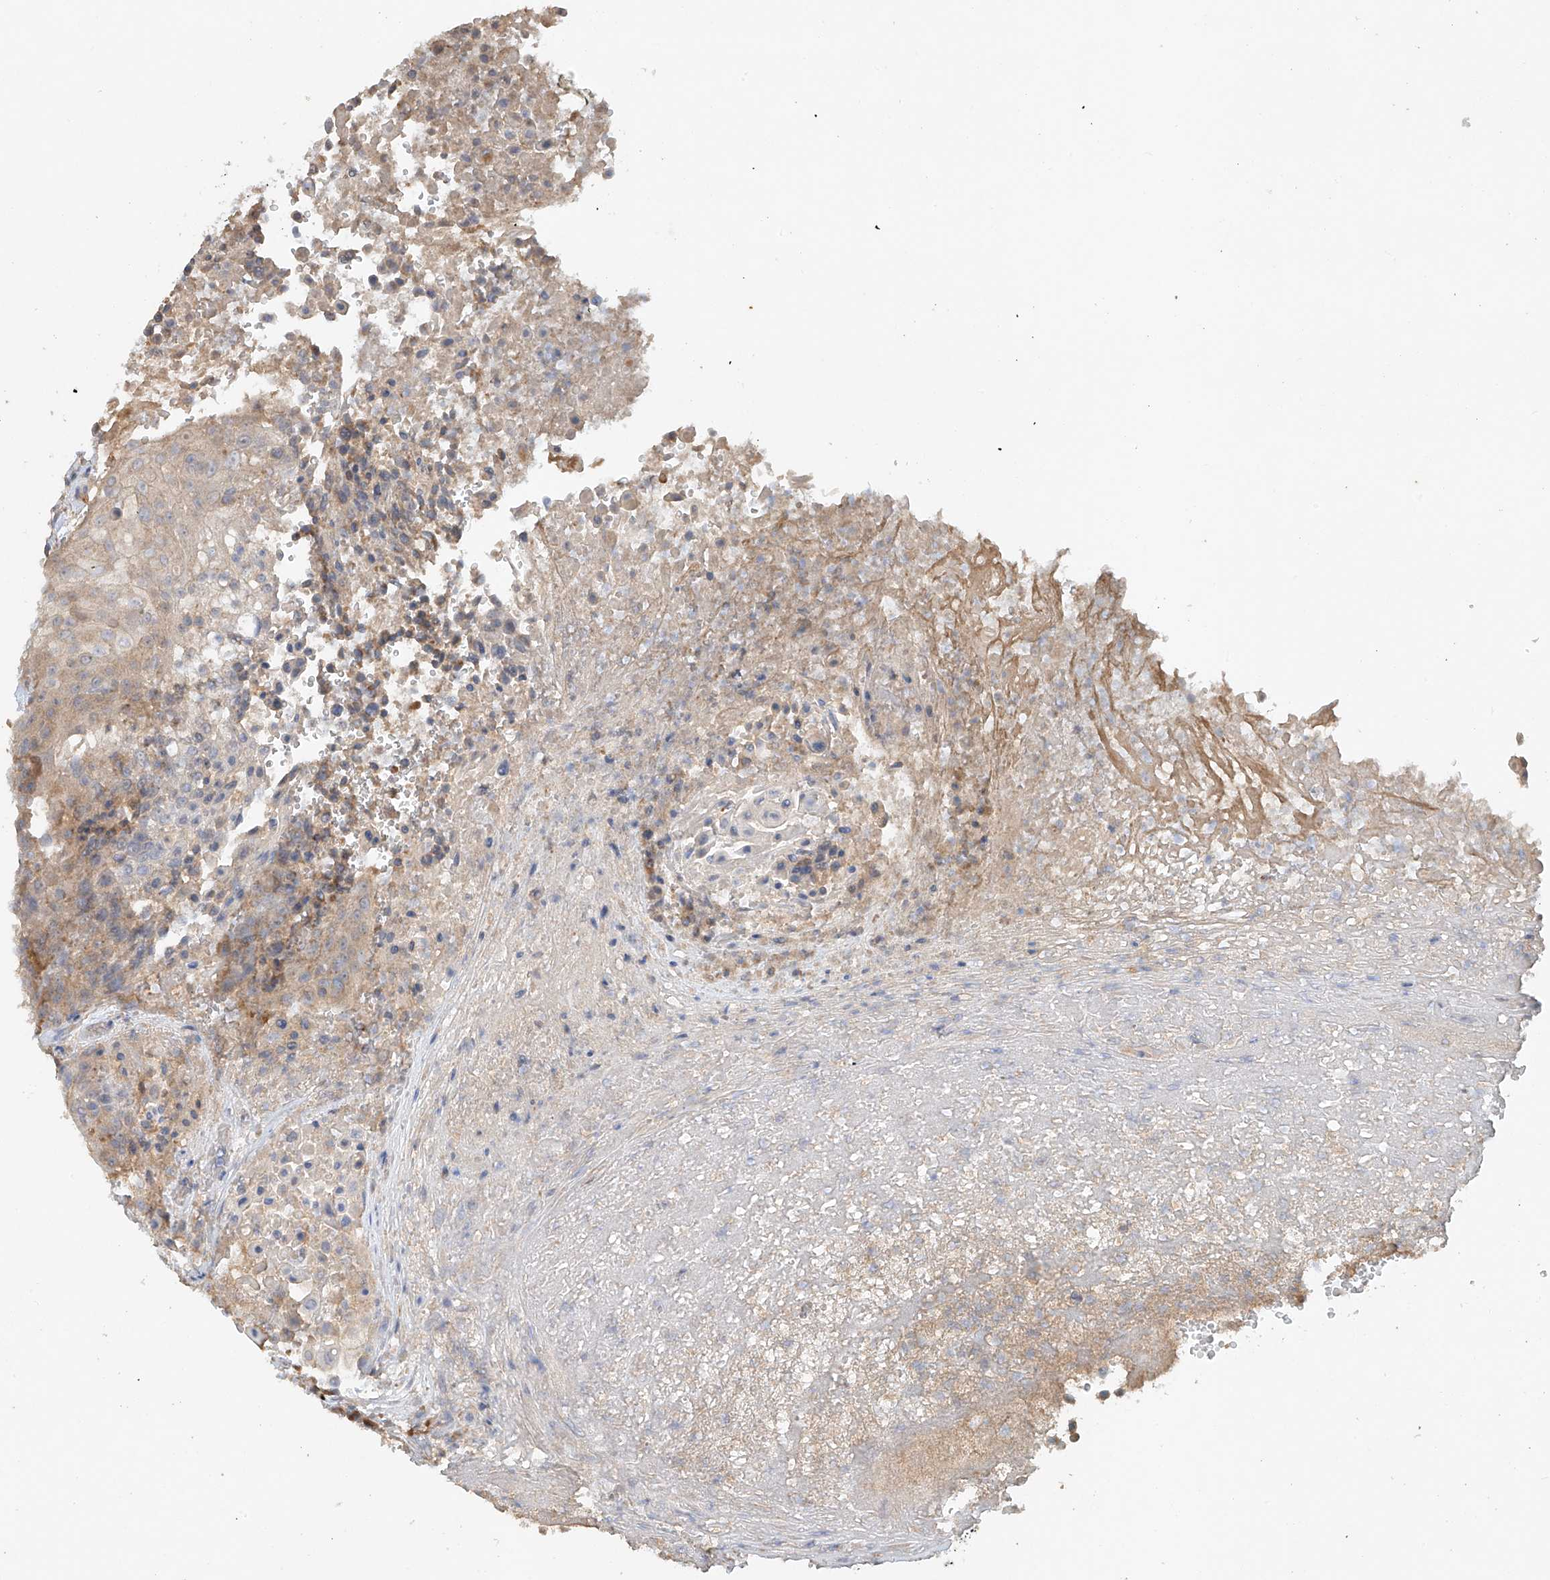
{"staining": {"intensity": "weak", "quantity": "25%-75%", "location": "cytoplasmic/membranous"}, "tissue": "urothelial cancer", "cell_type": "Tumor cells", "image_type": "cancer", "snomed": [{"axis": "morphology", "description": "Urothelial carcinoma, High grade"}, {"axis": "topography", "description": "Urinary bladder"}], "caption": "The histopathology image reveals immunohistochemical staining of urothelial carcinoma (high-grade). There is weak cytoplasmic/membranous staining is seen in approximately 25%-75% of tumor cells.", "gene": "GNB1L", "patient": {"sex": "female", "age": 63}}